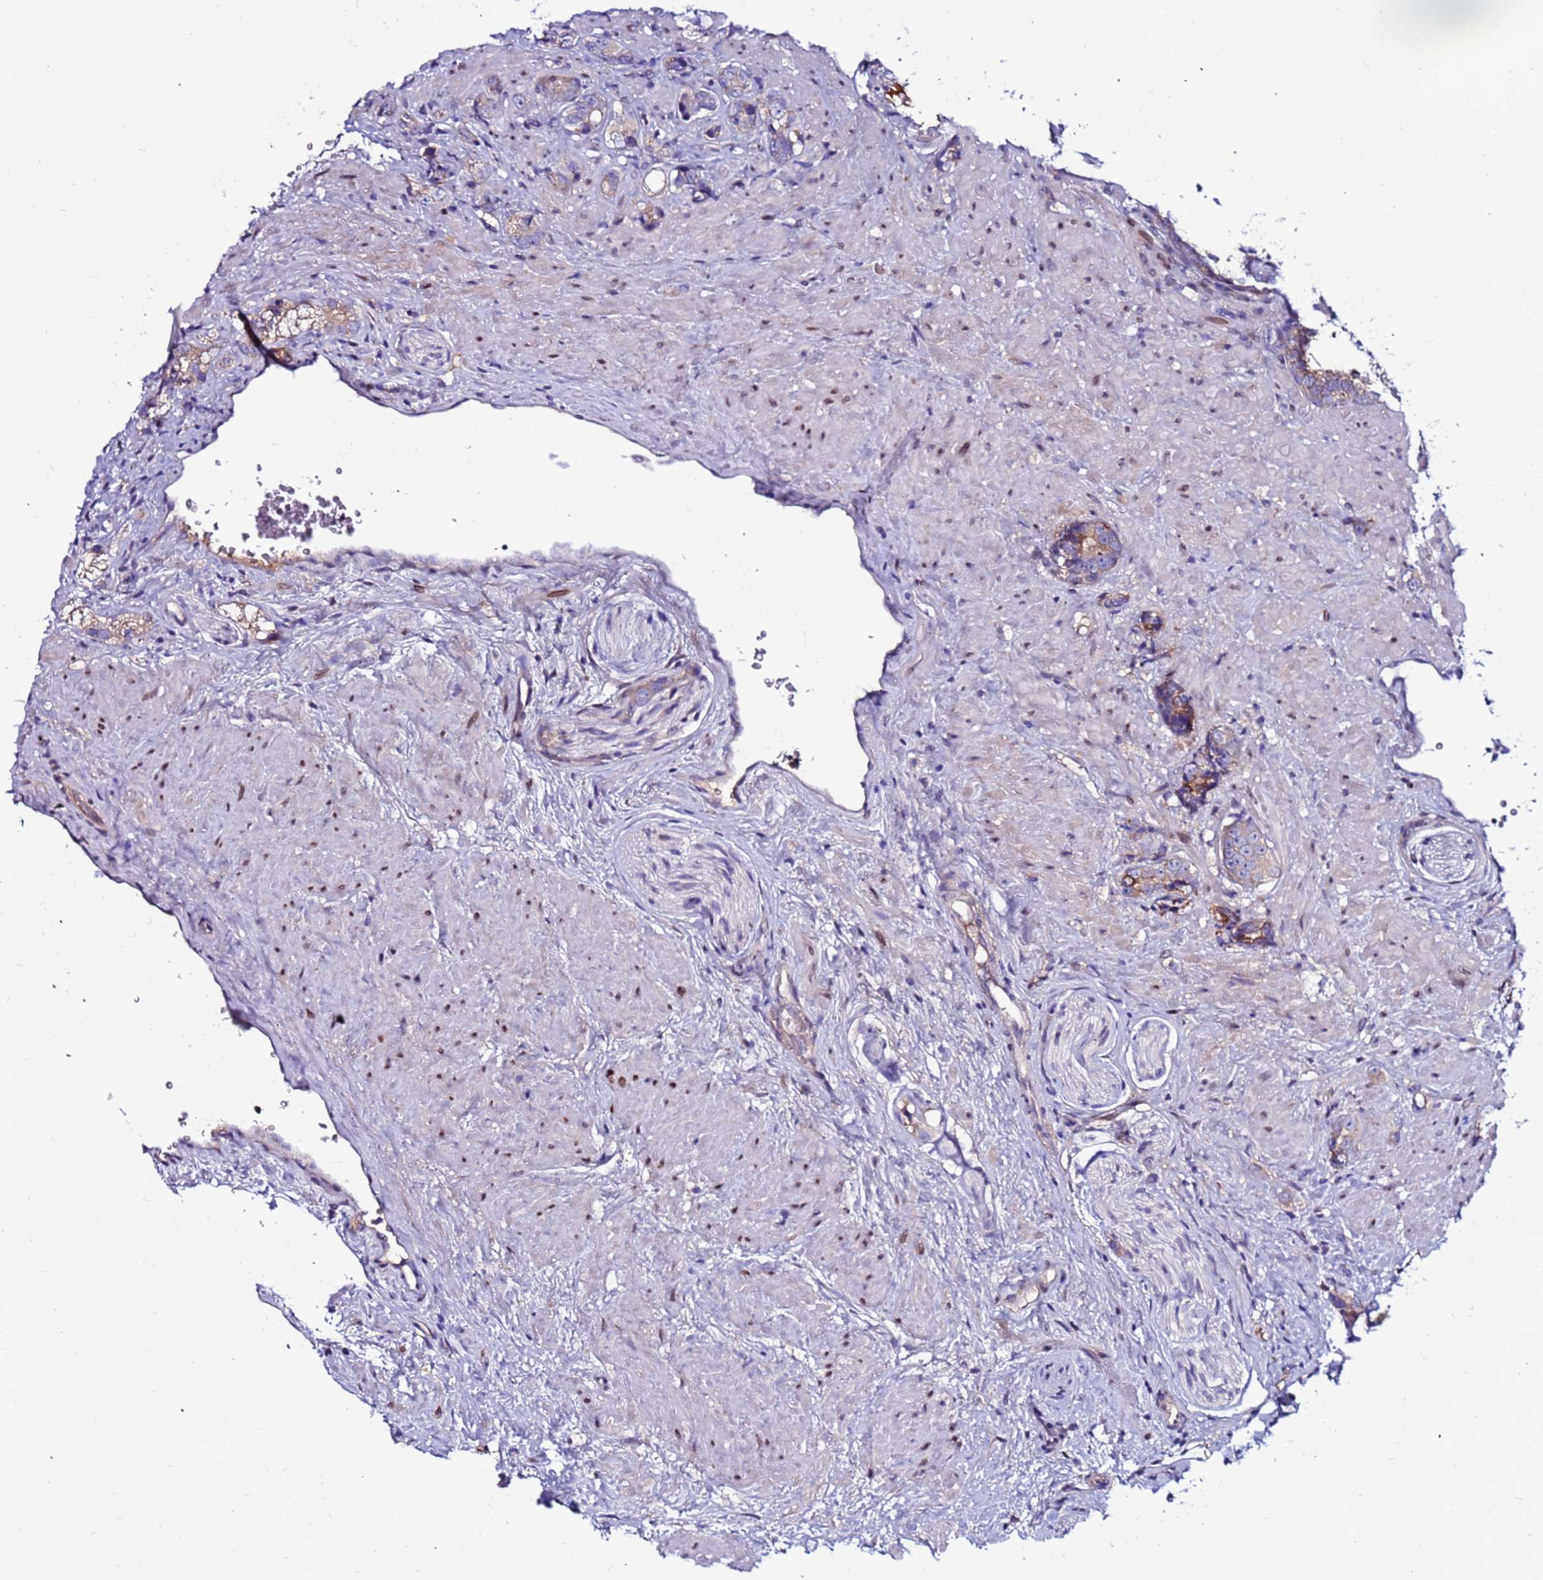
{"staining": {"intensity": "moderate", "quantity": "<25%", "location": "cytoplasmic/membranous"}, "tissue": "prostate cancer", "cell_type": "Tumor cells", "image_type": "cancer", "snomed": [{"axis": "morphology", "description": "Adenocarcinoma, High grade"}, {"axis": "topography", "description": "Prostate"}], "caption": "Protein expression analysis of human prostate cancer (adenocarcinoma (high-grade)) reveals moderate cytoplasmic/membranous staining in approximately <25% of tumor cells. (DAB (3,3'-diaminobenzidine) = brown stain, brightfield microscopy at high magnification).", "gene": "CCDC71", "patient": {"sex": "male", "age": 63}}